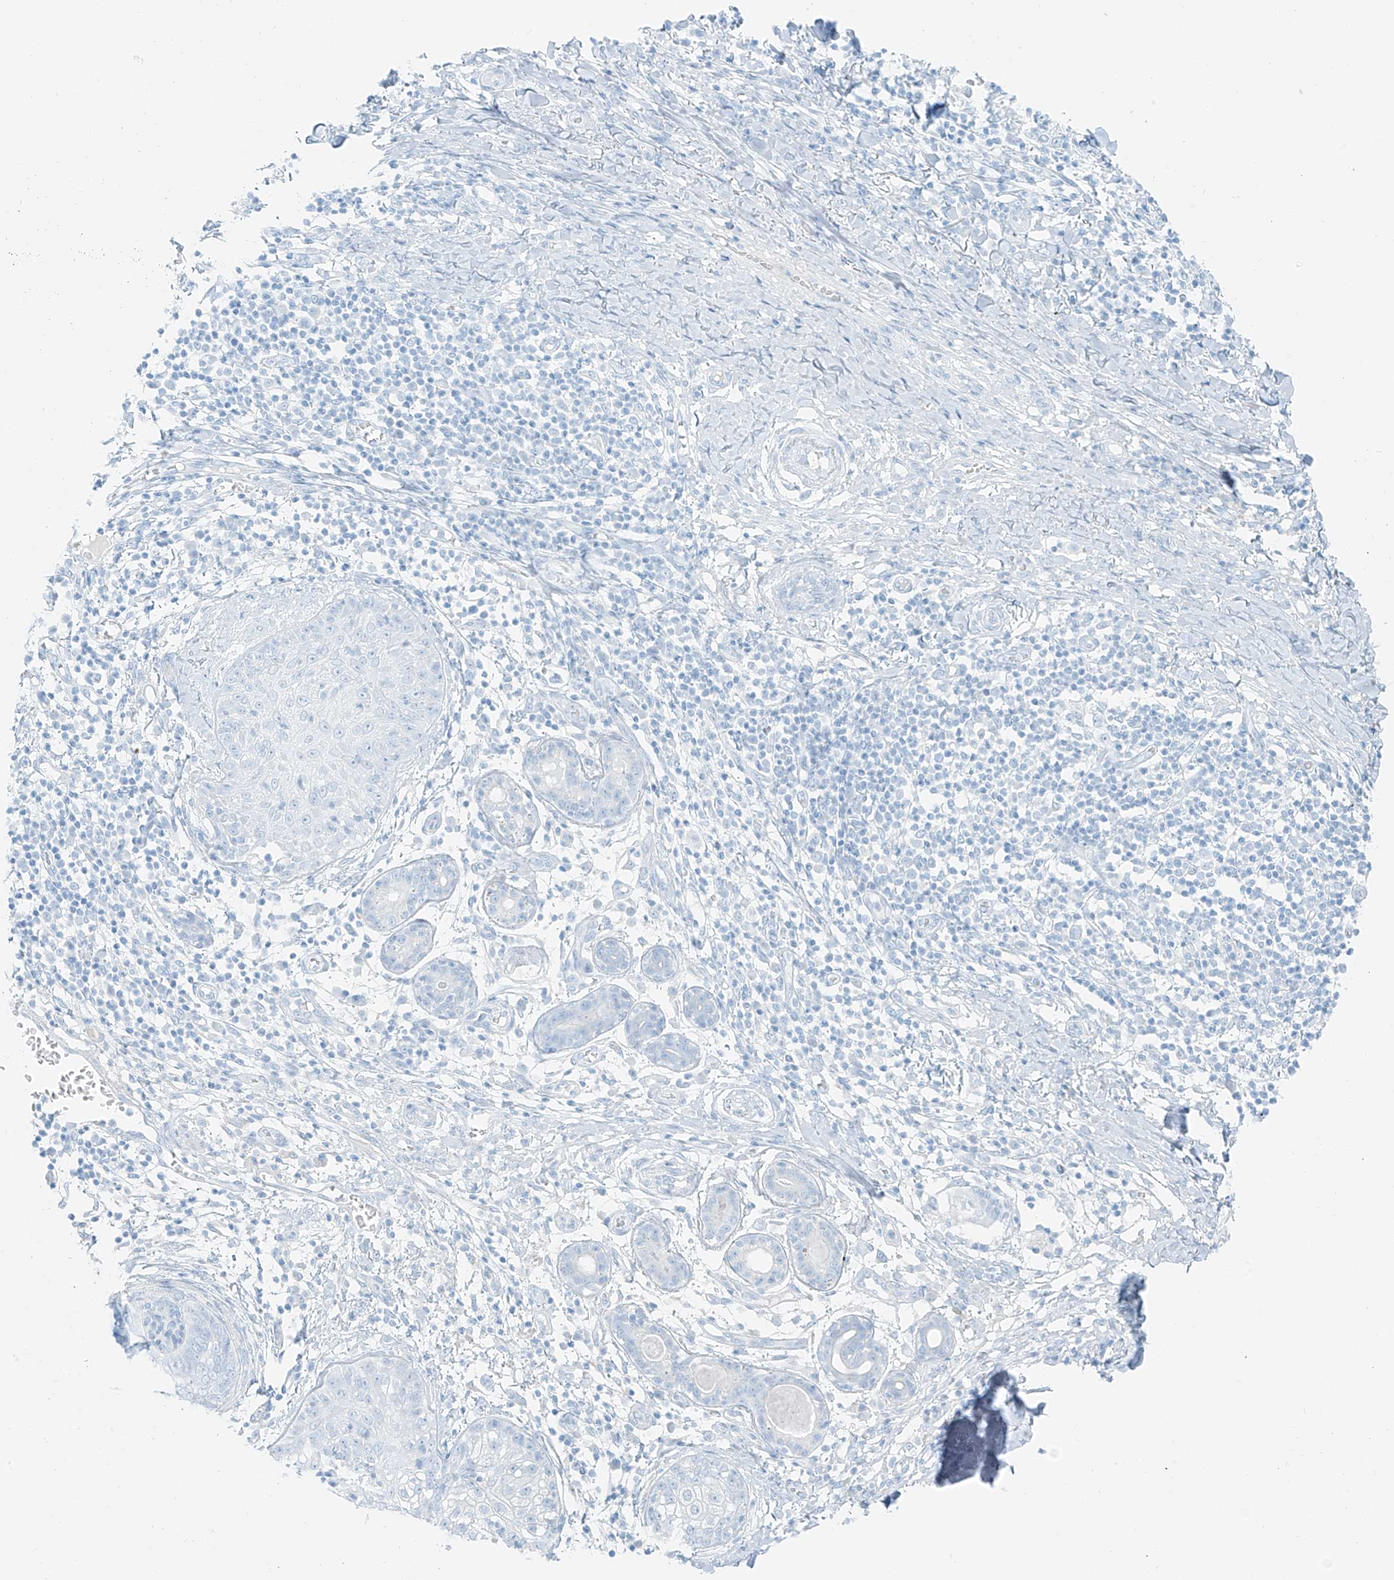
{"staining": {"intensity": "negative", "quantity": "none", "location": "none"}, "tissue": "skin cancer", "cell_type": "Tumor cells", "image_type": "cancer", "snomed": [{"axis": "morphology", "description": "Squamous cell carcinoma, NOS"}, {"axis": "topography", "description": "Skin"}], "caption": "Tumor cells are negative for protein expression in human skin cancer (squamous cell carcinoma). (Brightfield microscopy of DAB (3,3'-diaminobenzidine) IHC at high magnification).", "gene": "FSTL1", "patient": {"sex": "female", "age": 88}}